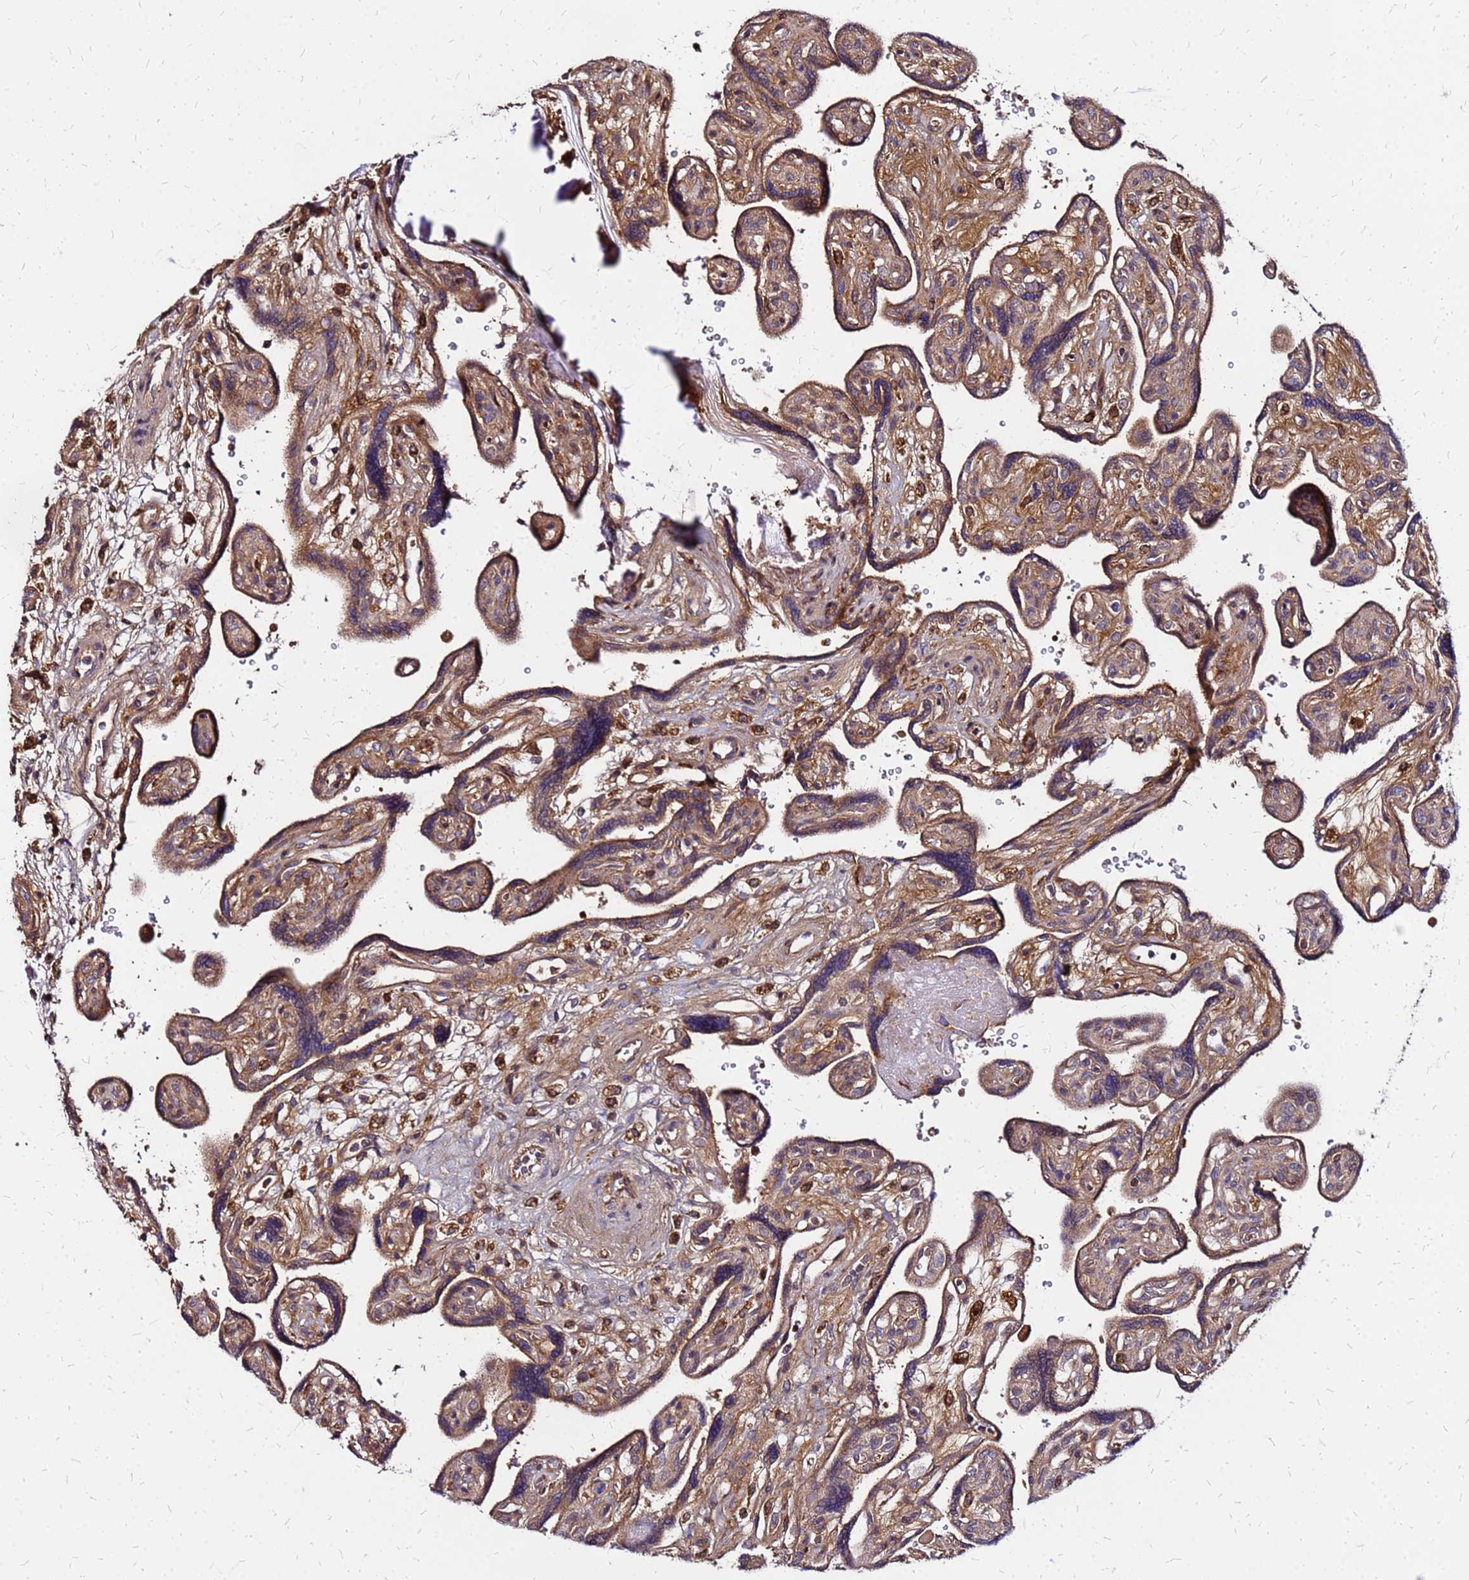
{"staining": {"intensity": "moderate", "quantity": ">75%", "location": "cytoplasmic/membranous"}, "tissue": "placenta", "cell_type": "Decidual cells", "image_type": "normal", "snomed": [{"axis": "morphology", "description": "Normal tissue, NOS"}, {"axis": "topography", "description": "Placenta"}], "caption": "IHC micrograph of normal placenta: human placenta stained using immunohistochemistry (IHC) shows medium levels of moderate protein expression localized specifically in the cytoplasmic/membranous of decidual cells, appearing as a cytoplasmic/membranous brown color.", "gene": "CYBC1", "patient": {"sex": "female", "age": 39}}